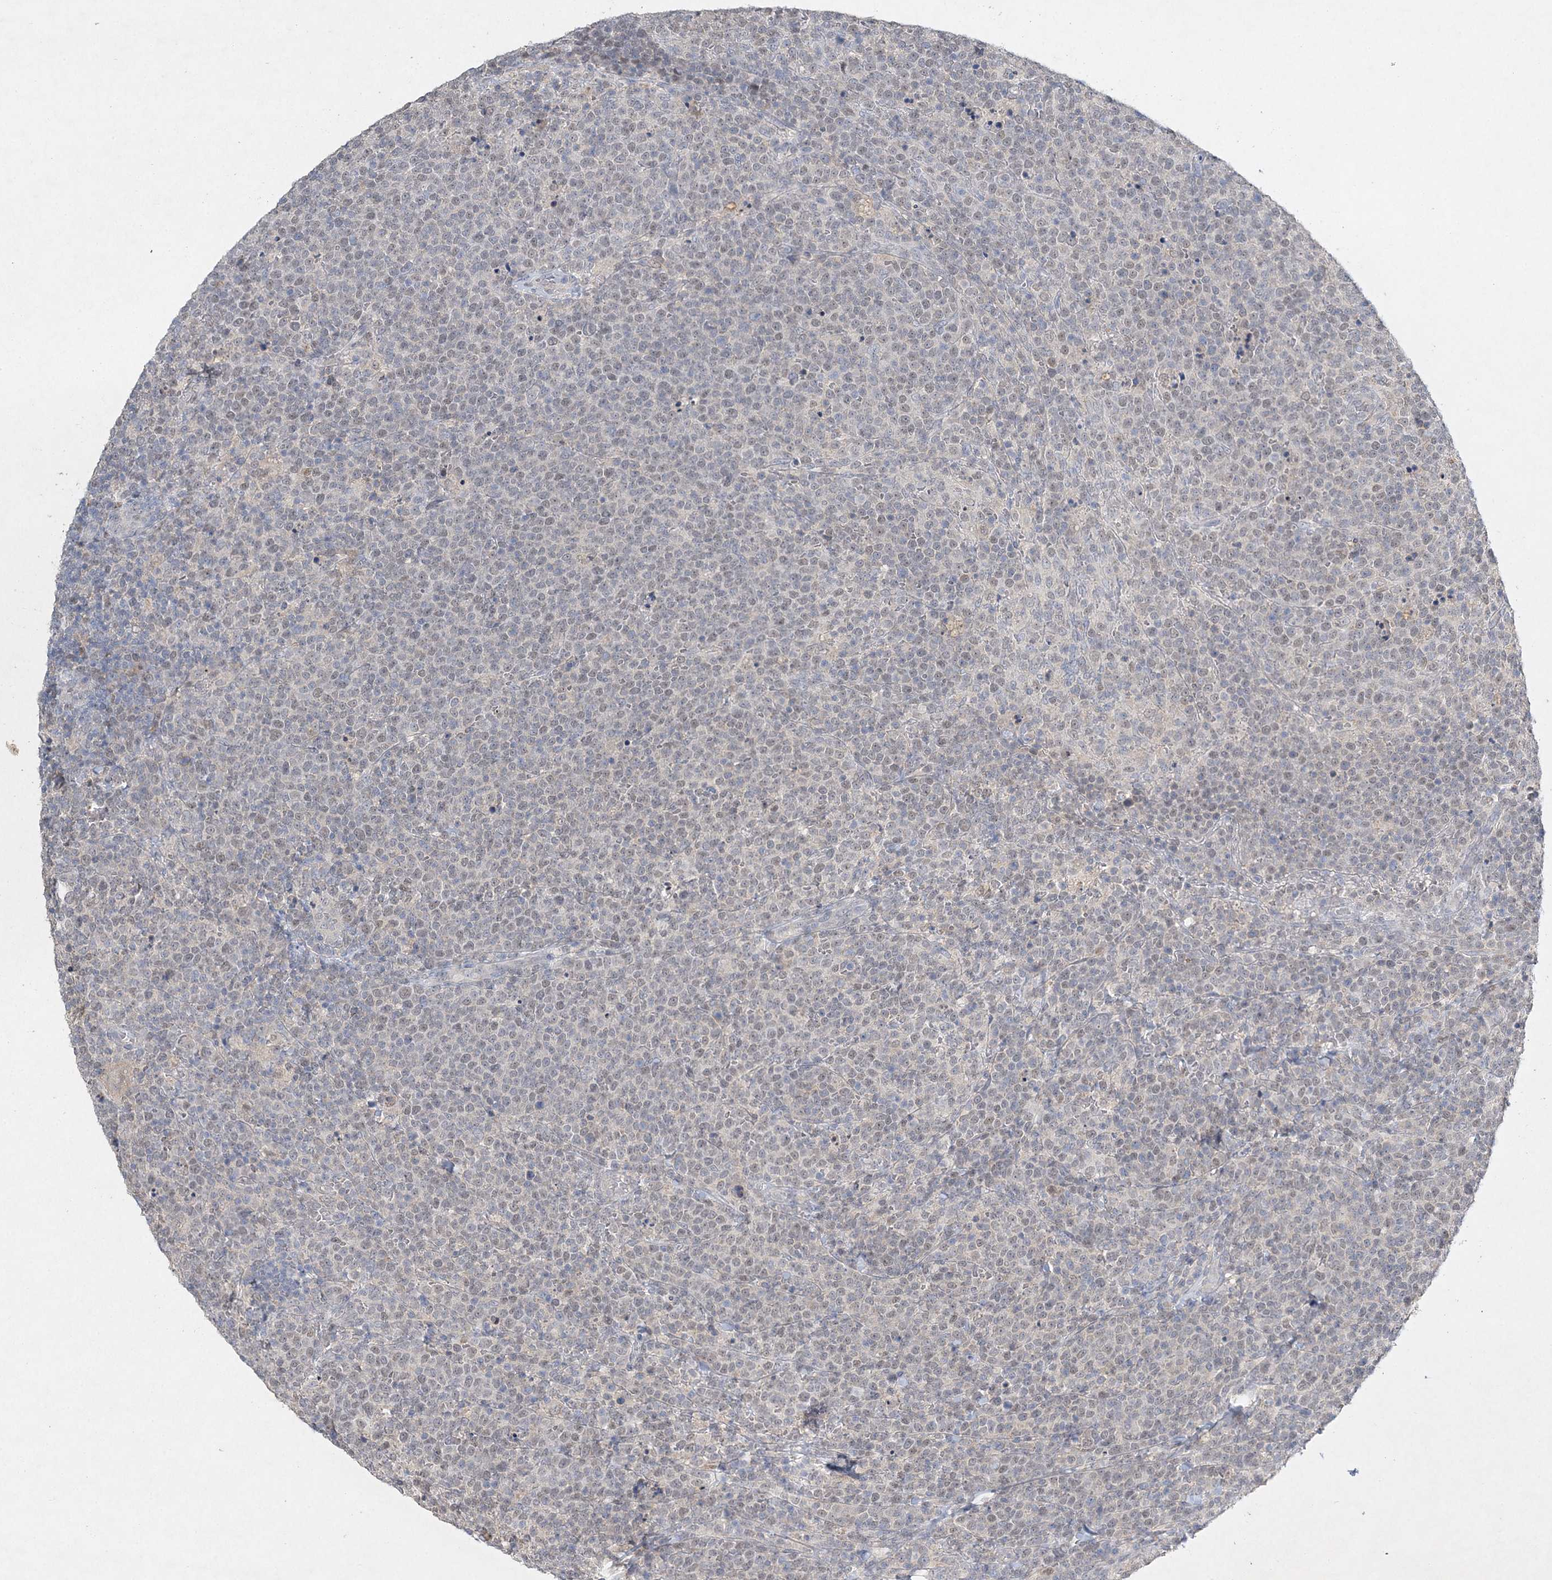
{"staining": {"intensity": "weak", "quantity": "<25%", "location": "nuclear"}, "tissue": "lymphoma", "cell_type": "Tumor cells", "image_type": "cancer", "snomed": [{"axis": "morphology", "description": "Malignant lymphoma, non-Hodgkin's type, High grade"}, {"axis": "topography", "description": "Lymph node"}], "caption": "Immunohistochemical staining of lymphoma shows no significant positivity in tumor cells.", "gene": "MAT2B", "patient": {"sex": "male", "age": 61}}